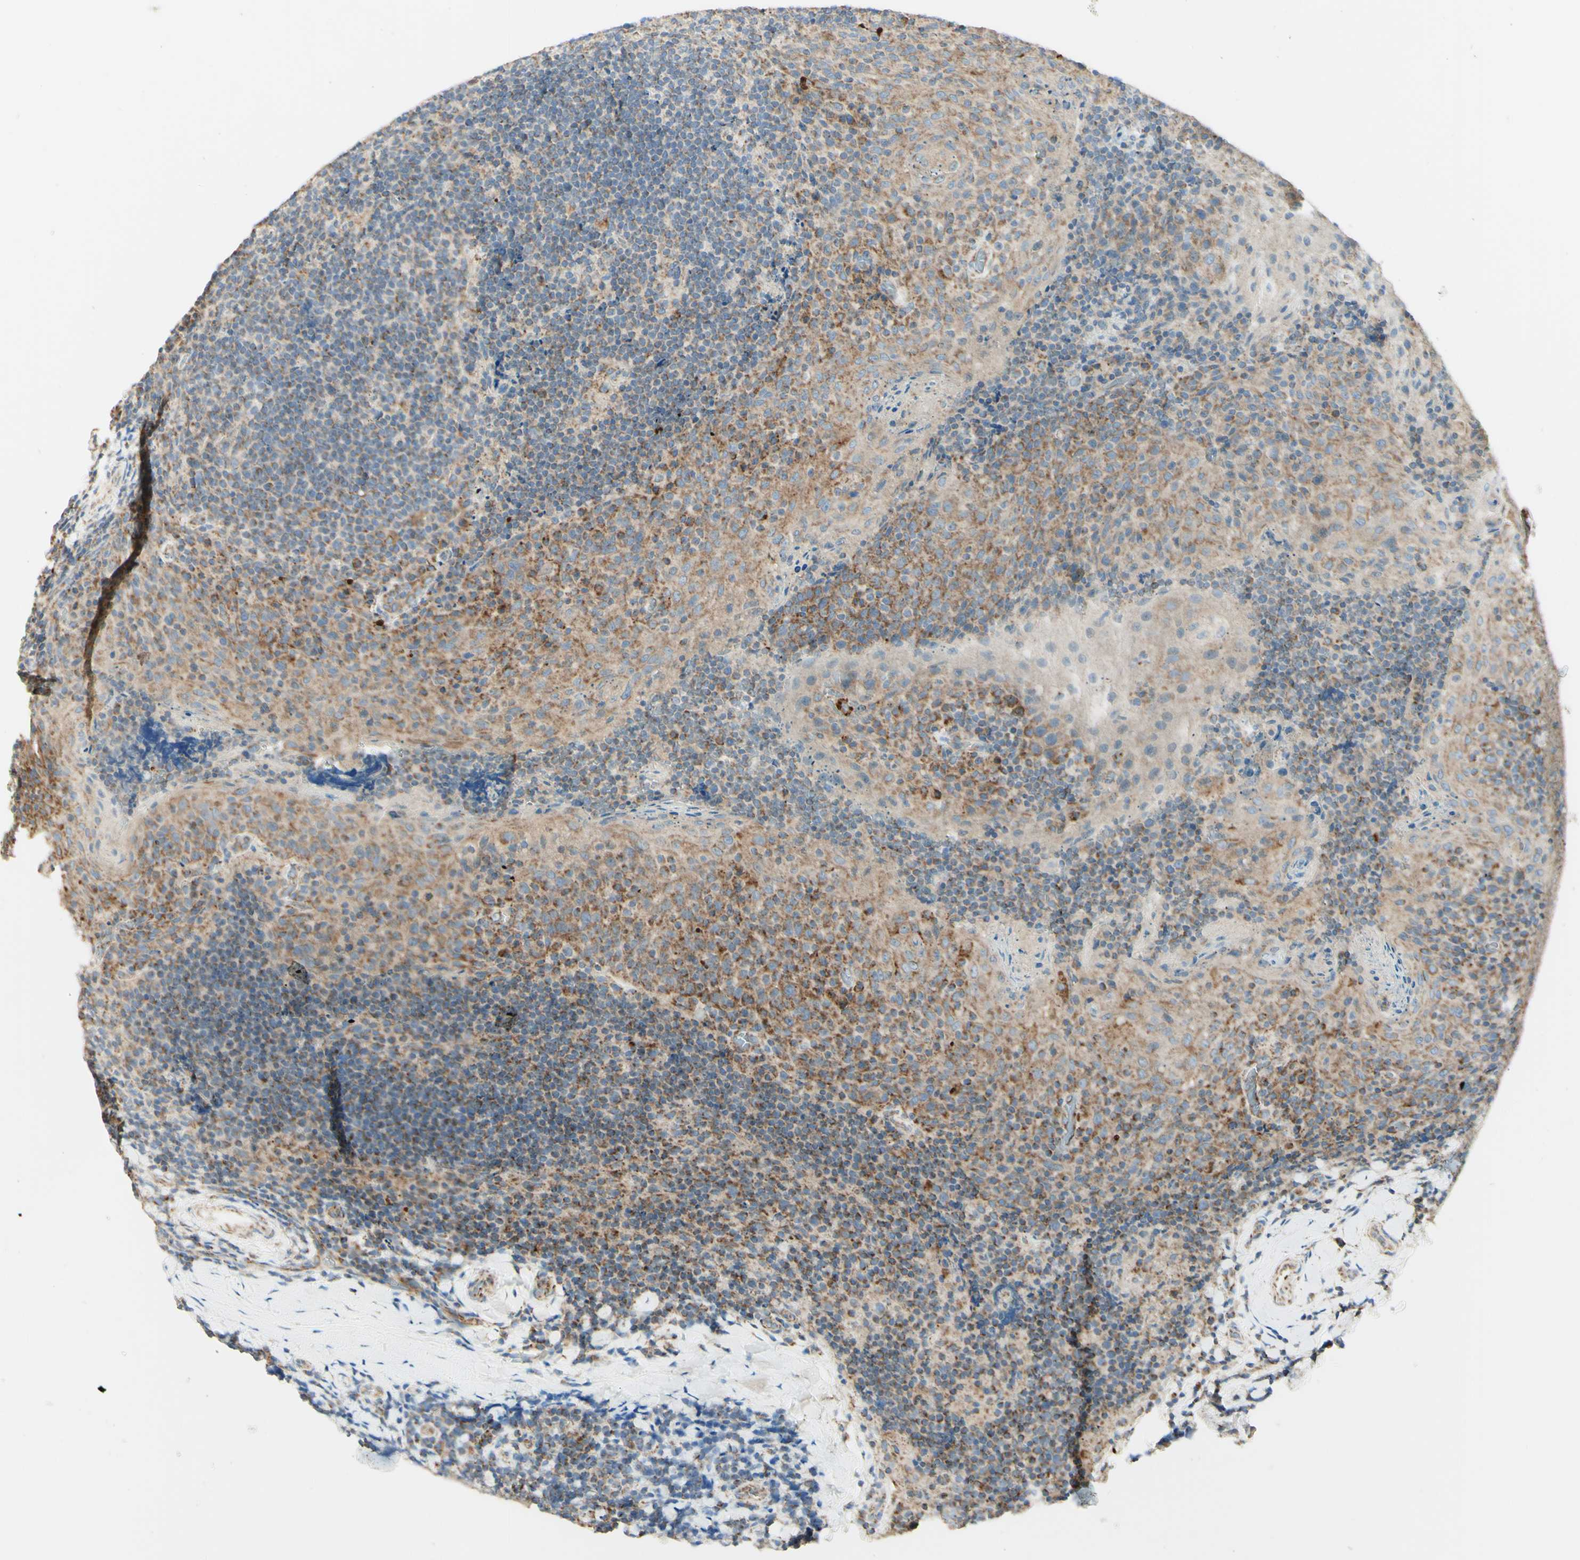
{"staining": {"intensity": "moderate", "quantity": ">75%", "location": "cytoplasmic/membranous"}, "tissue": "tonsil", "cell_type": "Germinal center cells", "image_type": "normal", "snomed": [{"axis": "morphology", "description": "Normal tissue, NOS"}, {"axis": "topography", "description": "Tonsil"}], "caption": "DAB immunohistochemical staining of normal human tonsil exhibits moderate cytoplasmic/membranous protein positivity in approximately >75% of germinal center cells.", "gene": "ARMC10", "patient": {"sex": "male", "age": 17}}